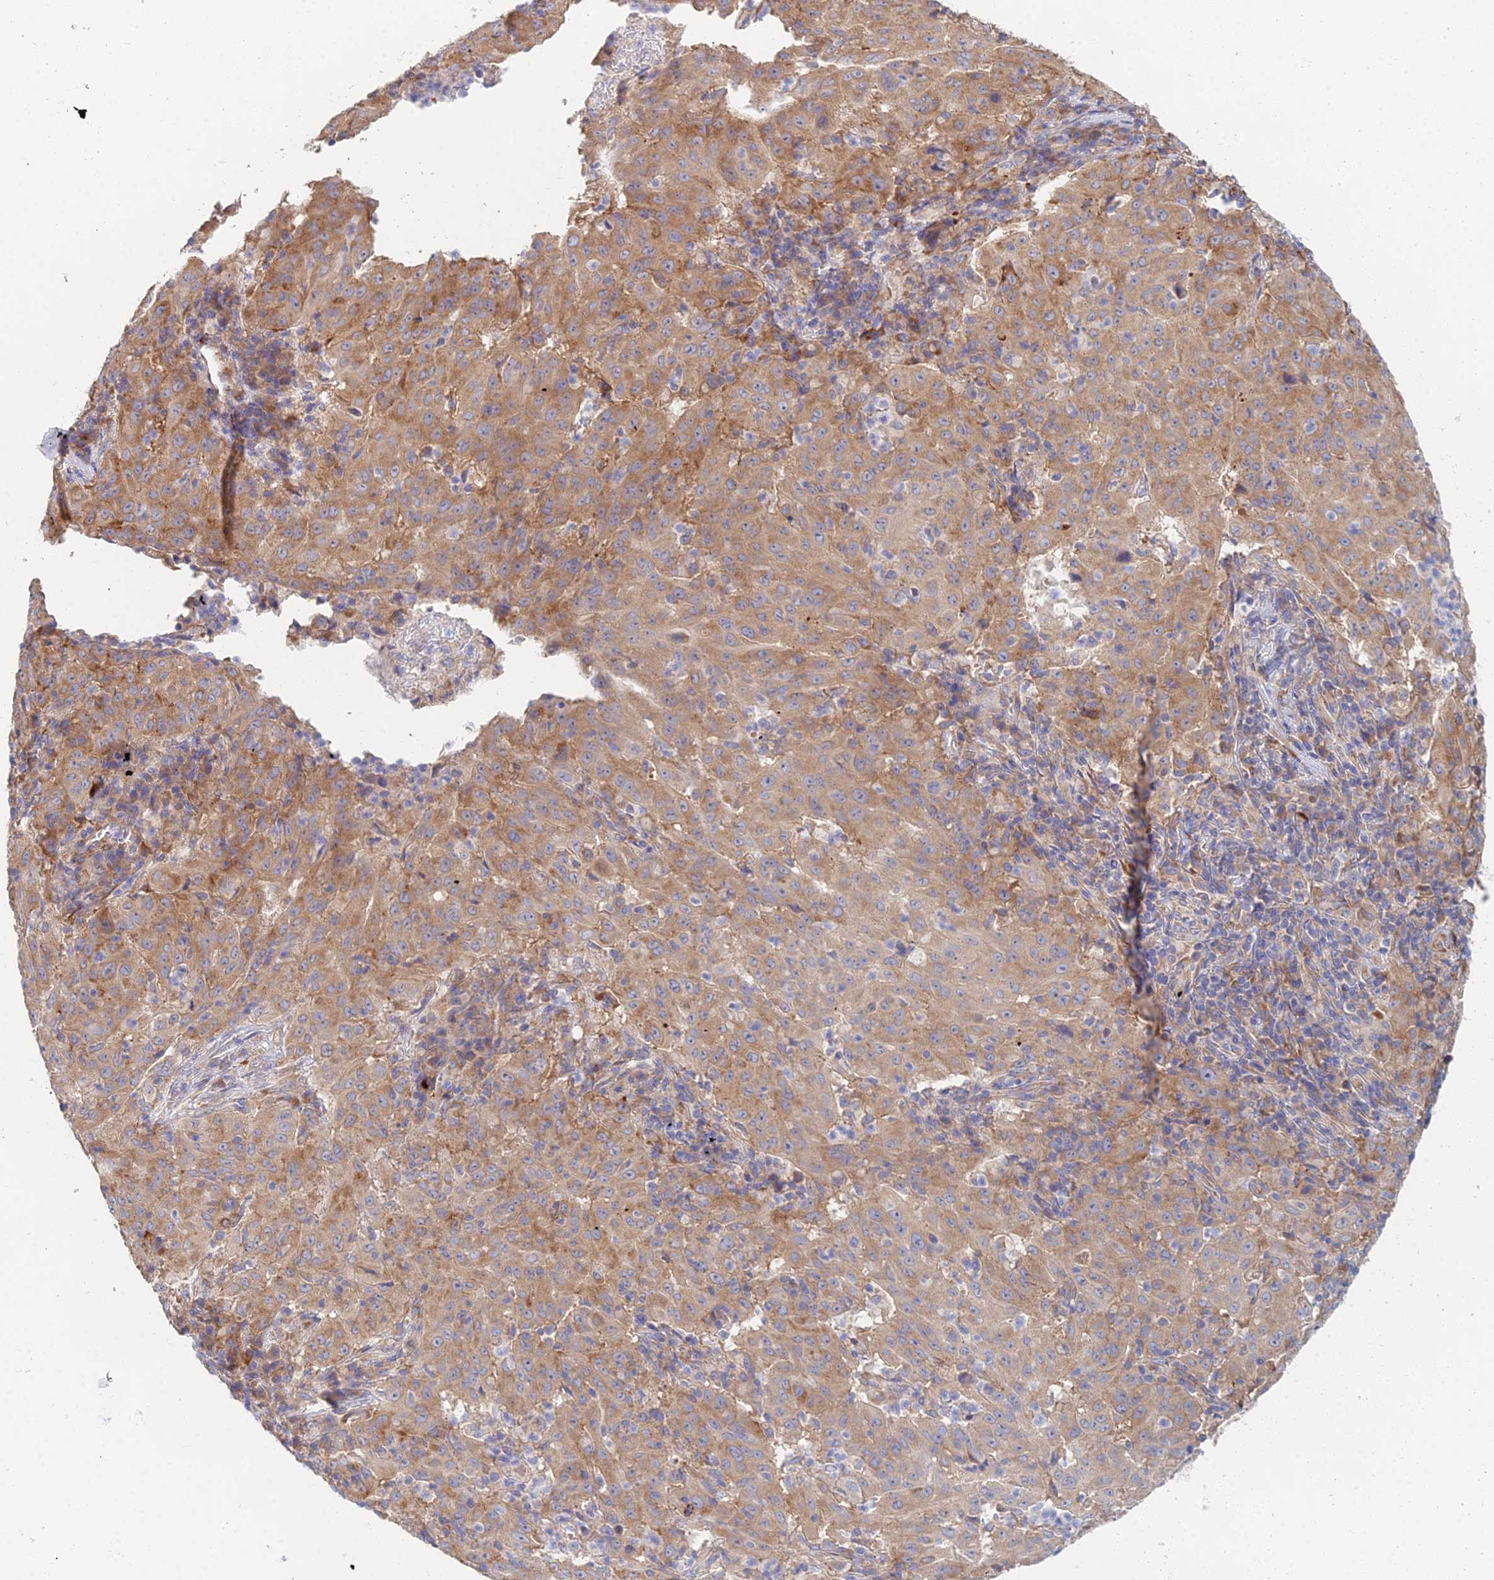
{"staining": {"intensity": "moderate", "quantity": ">75%", "location": "cytoplasmic/membranous"}, "tissue": "pancreatic cancer", "cell_type": "Tumor cells", "image_type": "cancer", "snomed": [{"axis": "morphology", "description": "Adenocarcinoma, NOS"}, {"axis": "topography", "description": "Pancreas"}], "caption": "Human pancreatic cancer (adenocarcinoma) stained with a protein marker demonstrates moderate staining in tumor cells.", "gene": "ELOF1", "patient": {"sex": "male", "age": 63}}